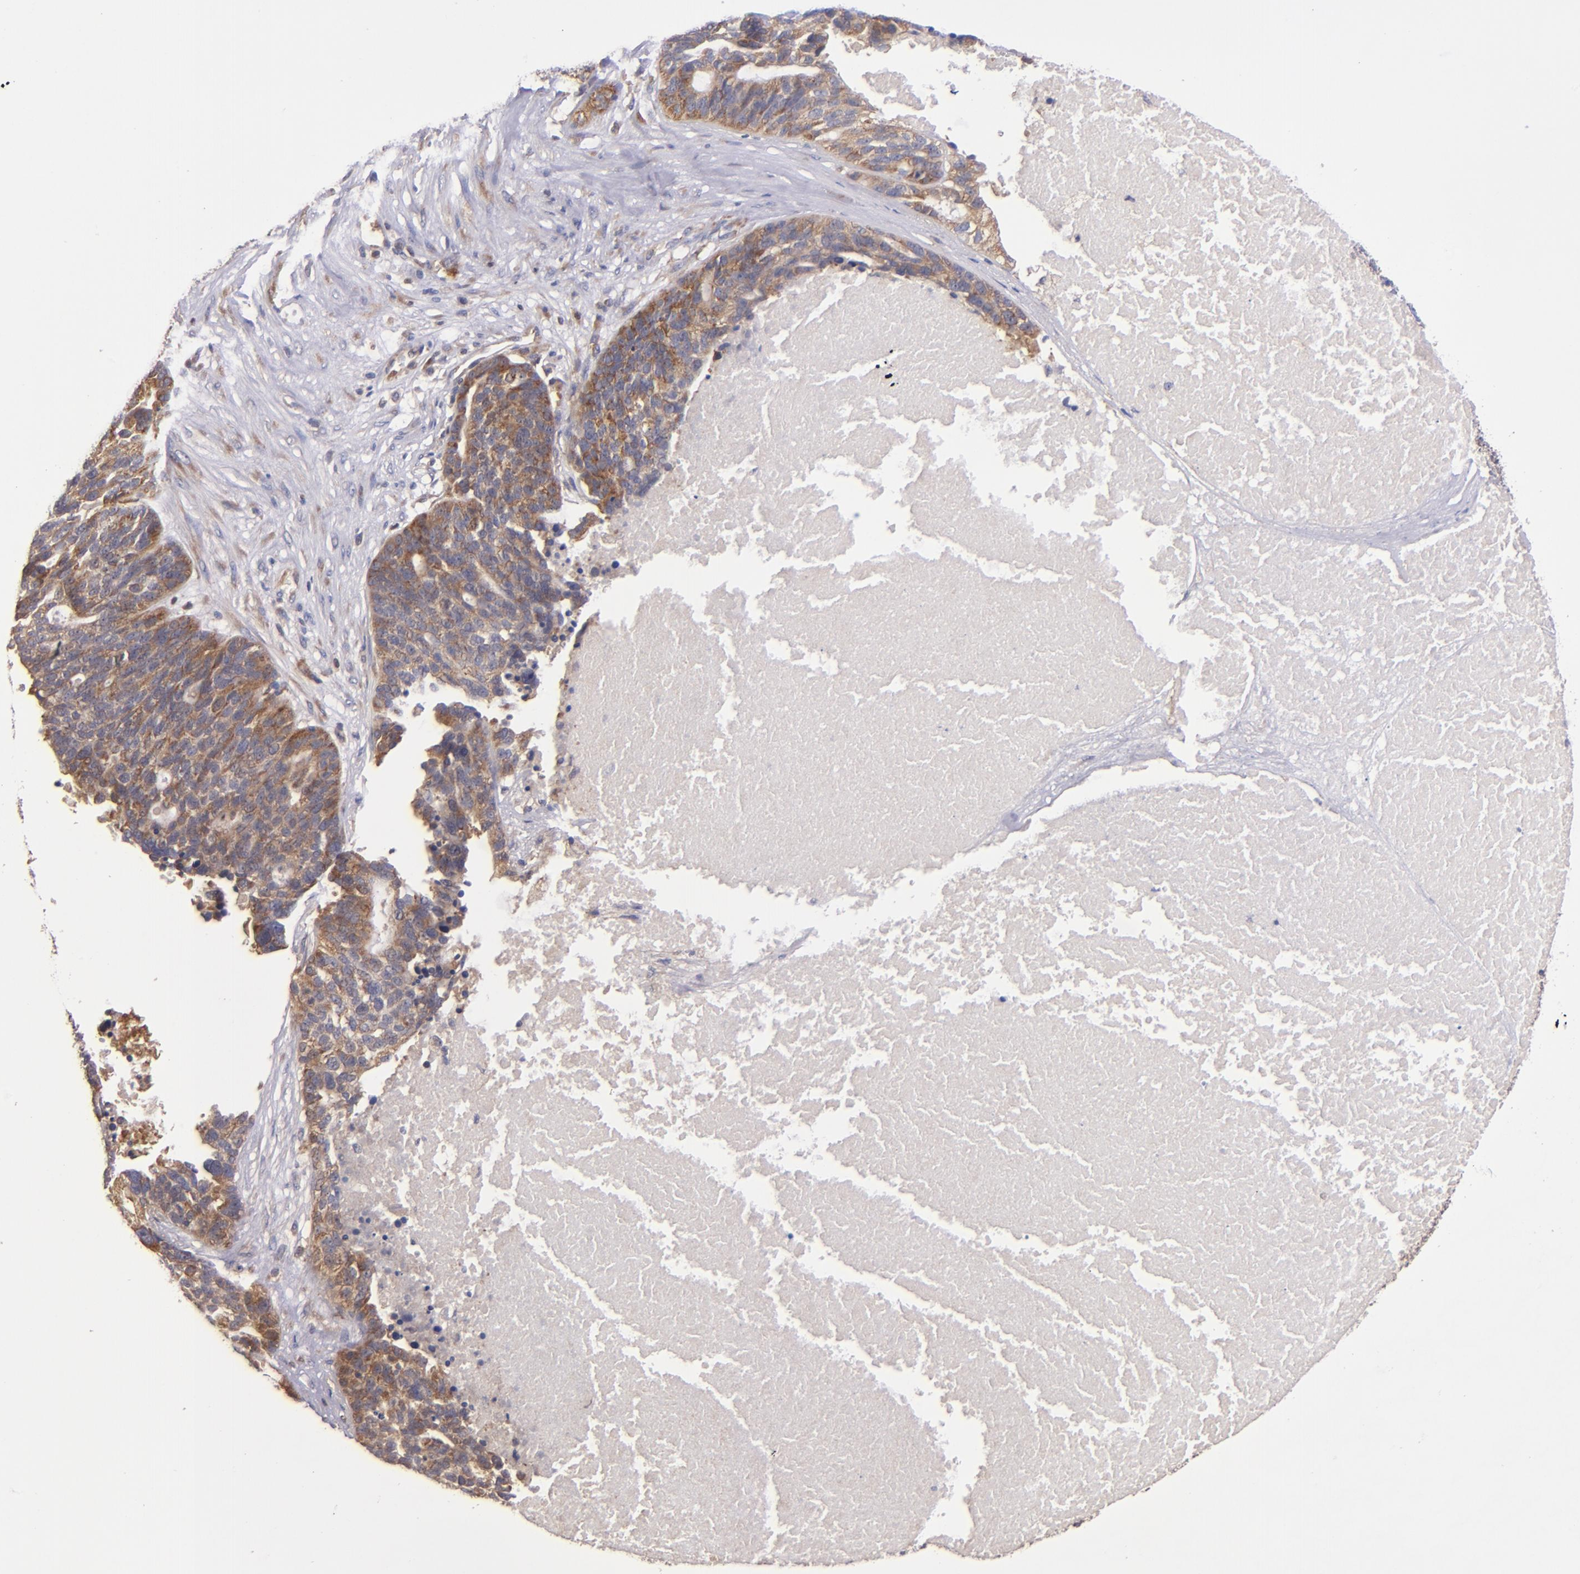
{"staining": {"intensity": "moderate", "quantity": ">75%", "location": "cytoplasmic/membranous"}, "tissue": "ovarian cancer", "cell_type": "Tumor cells", "image_type": "cancer", "snomed": [{"axis": "morphology", "description": "Cystadenocarcinoma, serous, NOS"}, {"axis": "topography", "description": "Ovary"}], "caption": "Human serous cystadenocarcinoma (ovarian) stained with a brown dye demonstrates moderate cytoplasmic/membranous positive staining in about >75% of tumor cells.", "gene": "EIF4ENIF1", "patient": {"sex": "female", "age": 59}}